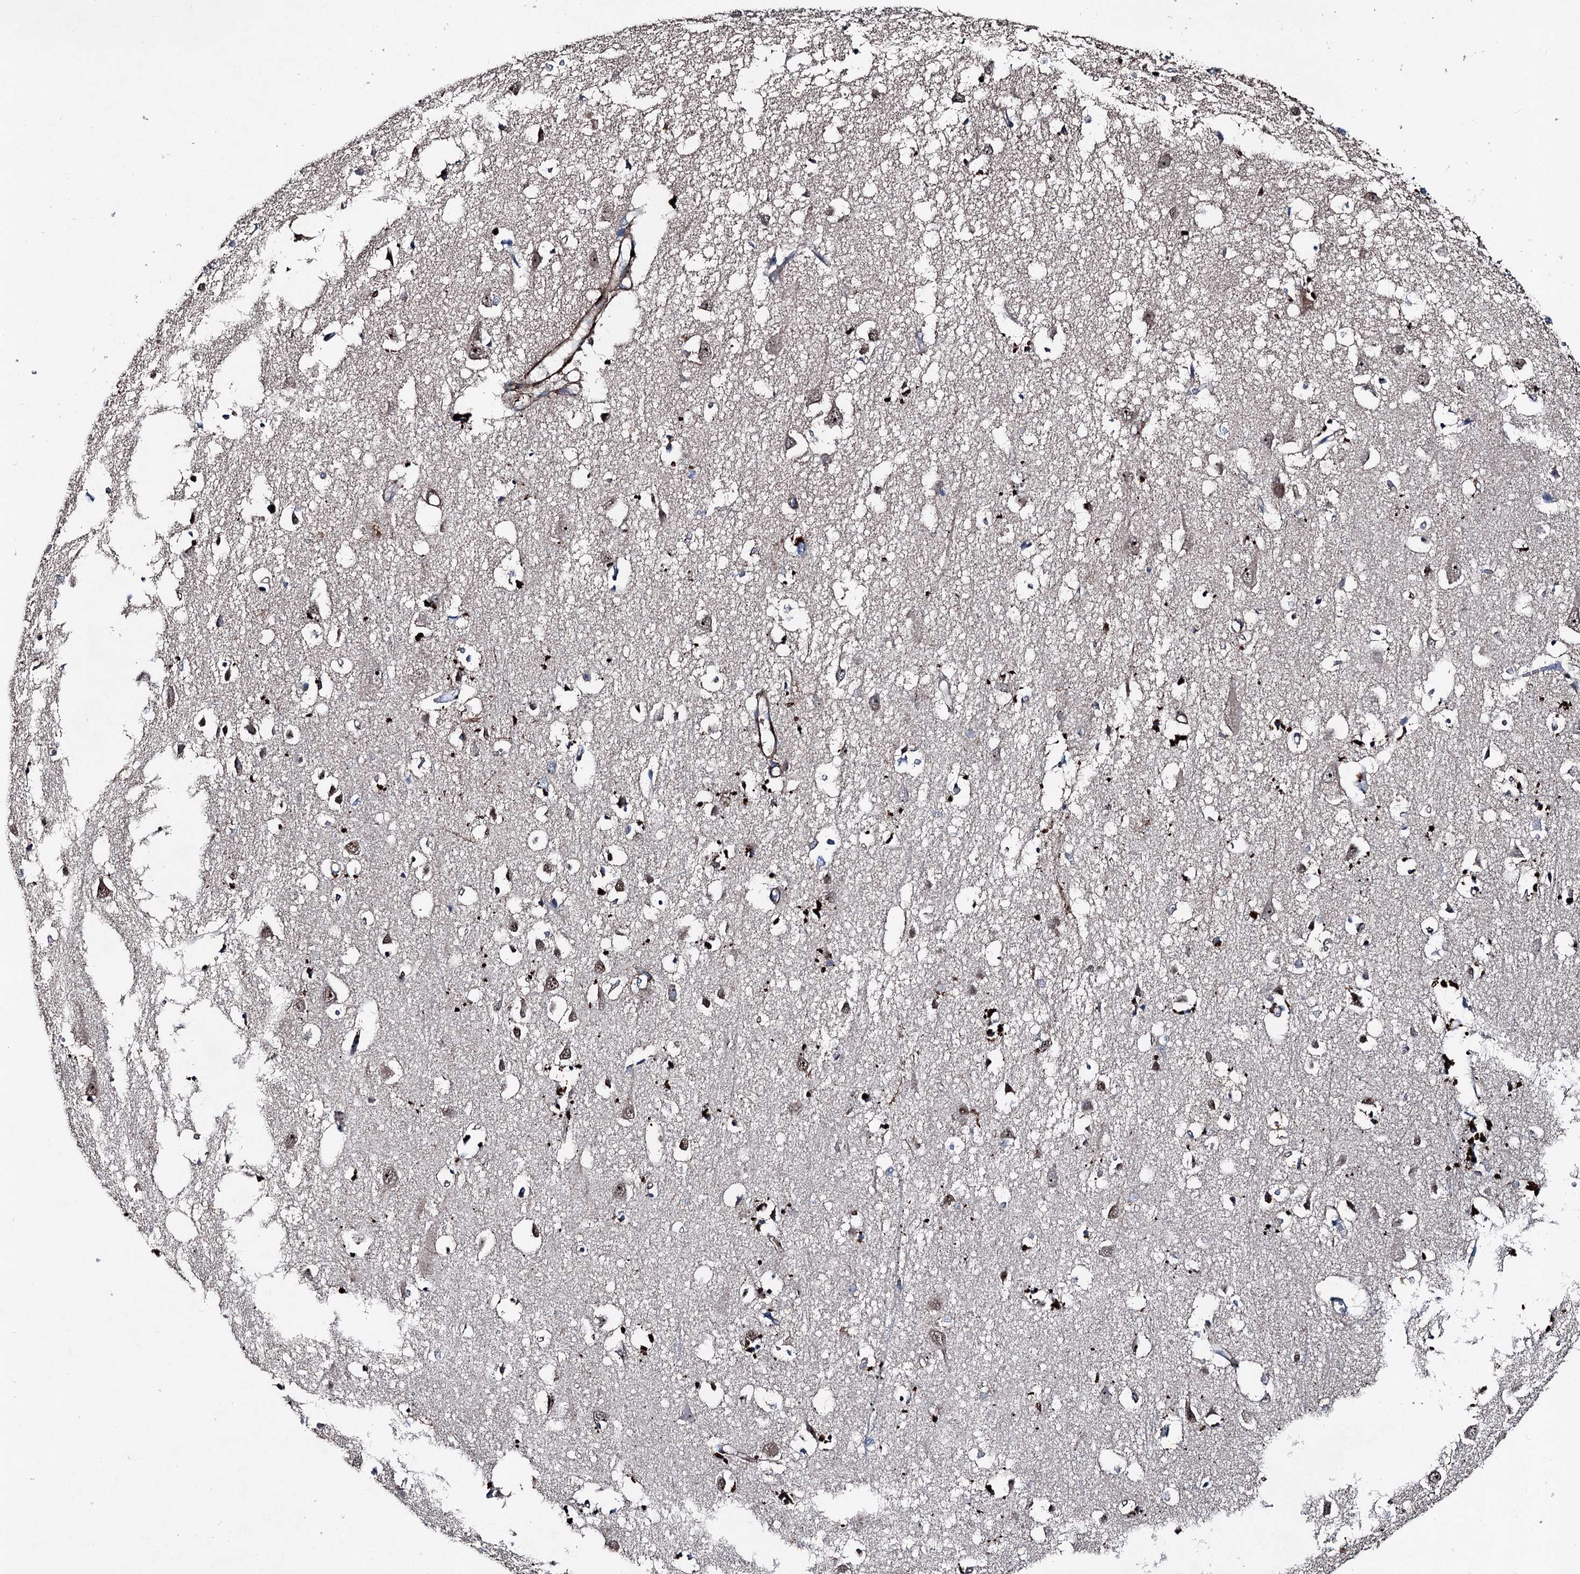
{"staining": {"intensity": "strong", "quantity": "25%-75%", "location": "cytoplasmic/membranous"}, "tissue": "cerebral cortex", "cell_type": "Endothelial cells", "image_type": "normal", "snomed": [{"axis": "morphology", "description": "Normal tissue, NOS"}, {"axis": "topography", "description": "Cerebral cortex"}], "caption": "An IHC micrograph of normal tissue is shown. Protein staining in brown shows strong cytoplasmic/membranous positivity in cerebral cortex within endothelial cells.", "gene": "DDIAS", "patient": {"sex": "female", "age": 64}}